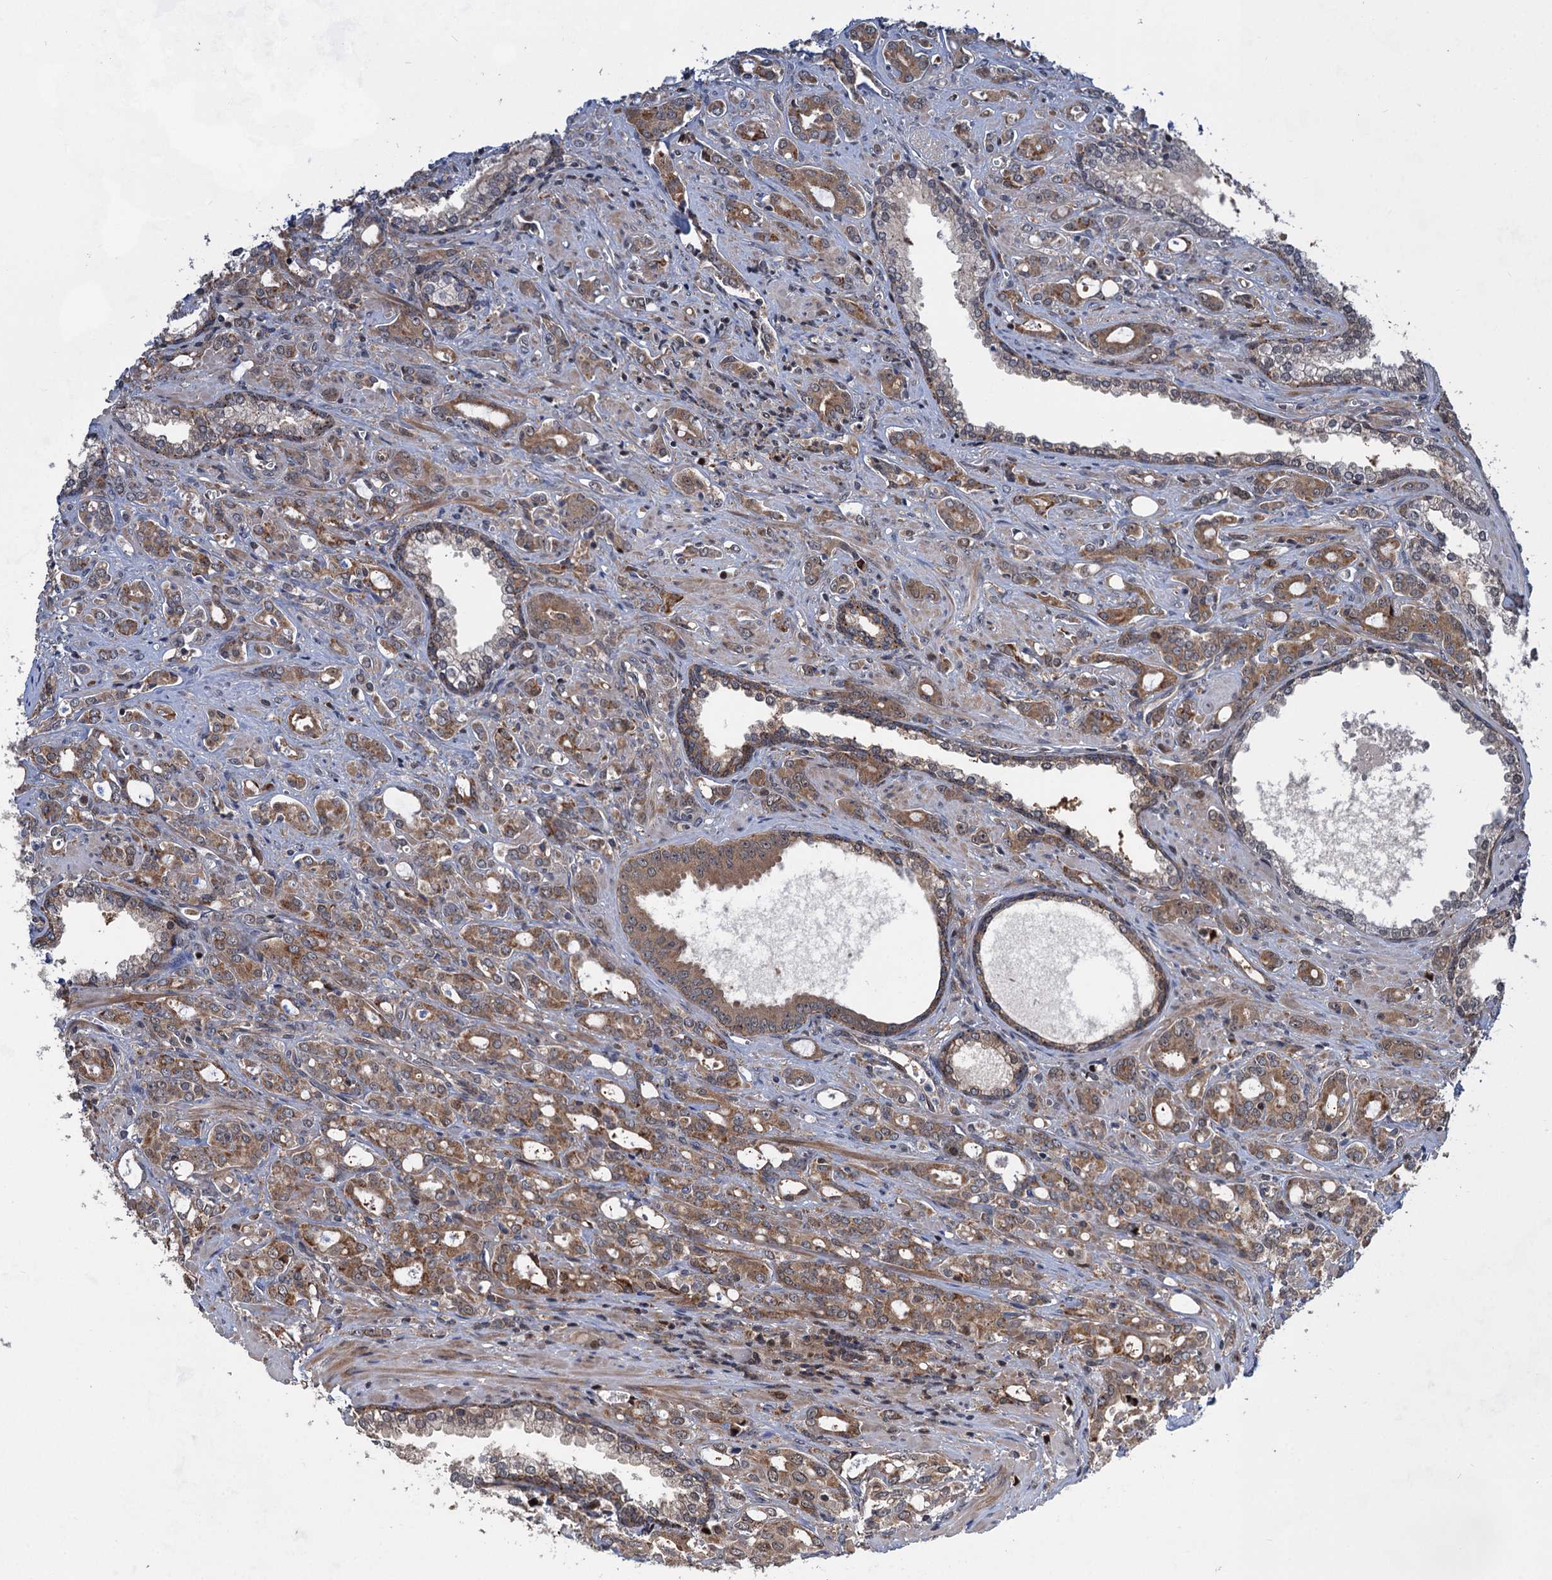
{"staining": {"intensity": "moderate", "quantity": ">75%", "location": "cytoplasmic/membranous"}, "tissue": "prostate cancer", "cell_type": "Tumor cells", "image_type": "cancer", "snomed": [{"axis": "morphology", "description": "Adenocarcinoma, High grade"}, {"axis": "topography", "description": "Prostate"}], "caption": "A brown stain highlights moderate cytoplasmic/membranous staining of a protein in high-grade adenocarcinoma (prostate) tumor cells. (Stains: DAB in brown, nuclei in blue, Microscopy: brightfield microscopy at high magnification).", "gene": "GPBP1", "patient": {"sex": "male", "age": 72}}